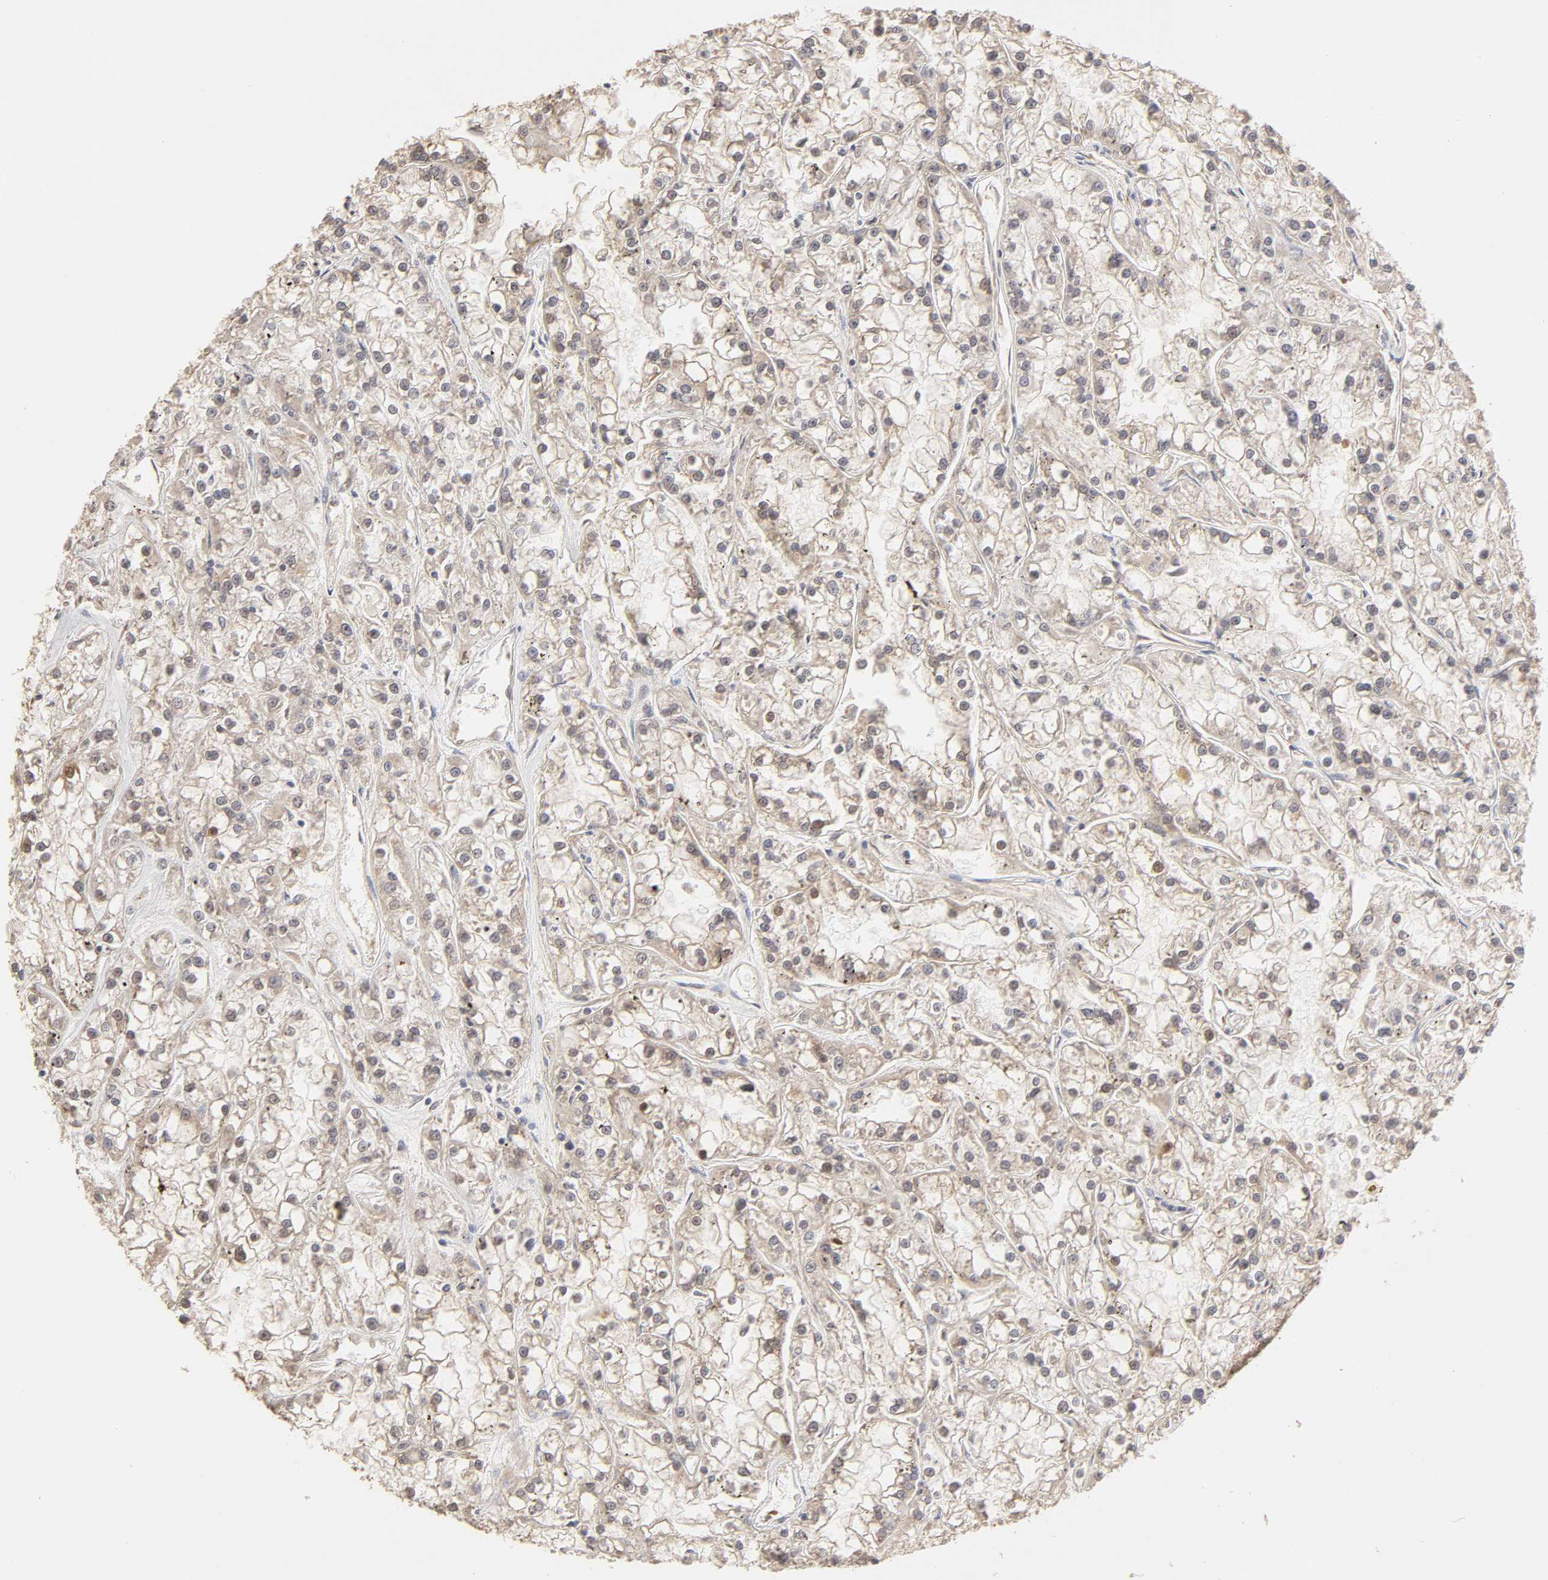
{"staining": {"intensity": "weak", "quantity": "25%-75%", "location": "cytoplasmic/membranous"}, "tissue": "renal cancer", "cell_type": "Tumor cells", "image_type": "cancer", "snomed": [{"axis": "morphology", "description": "Adenocarcinoma, NOS"}, {"axis": "topography", "description": "Kidney"}], "caption": "About 25%-75% of tumor cells in human renal cancer exhibit weak cytoplasmic/membranous protein staining as visualized by brown immunohistochemical staining.", "gene": "MAPK1", "patient": {"sex": "female", "age": 52}}